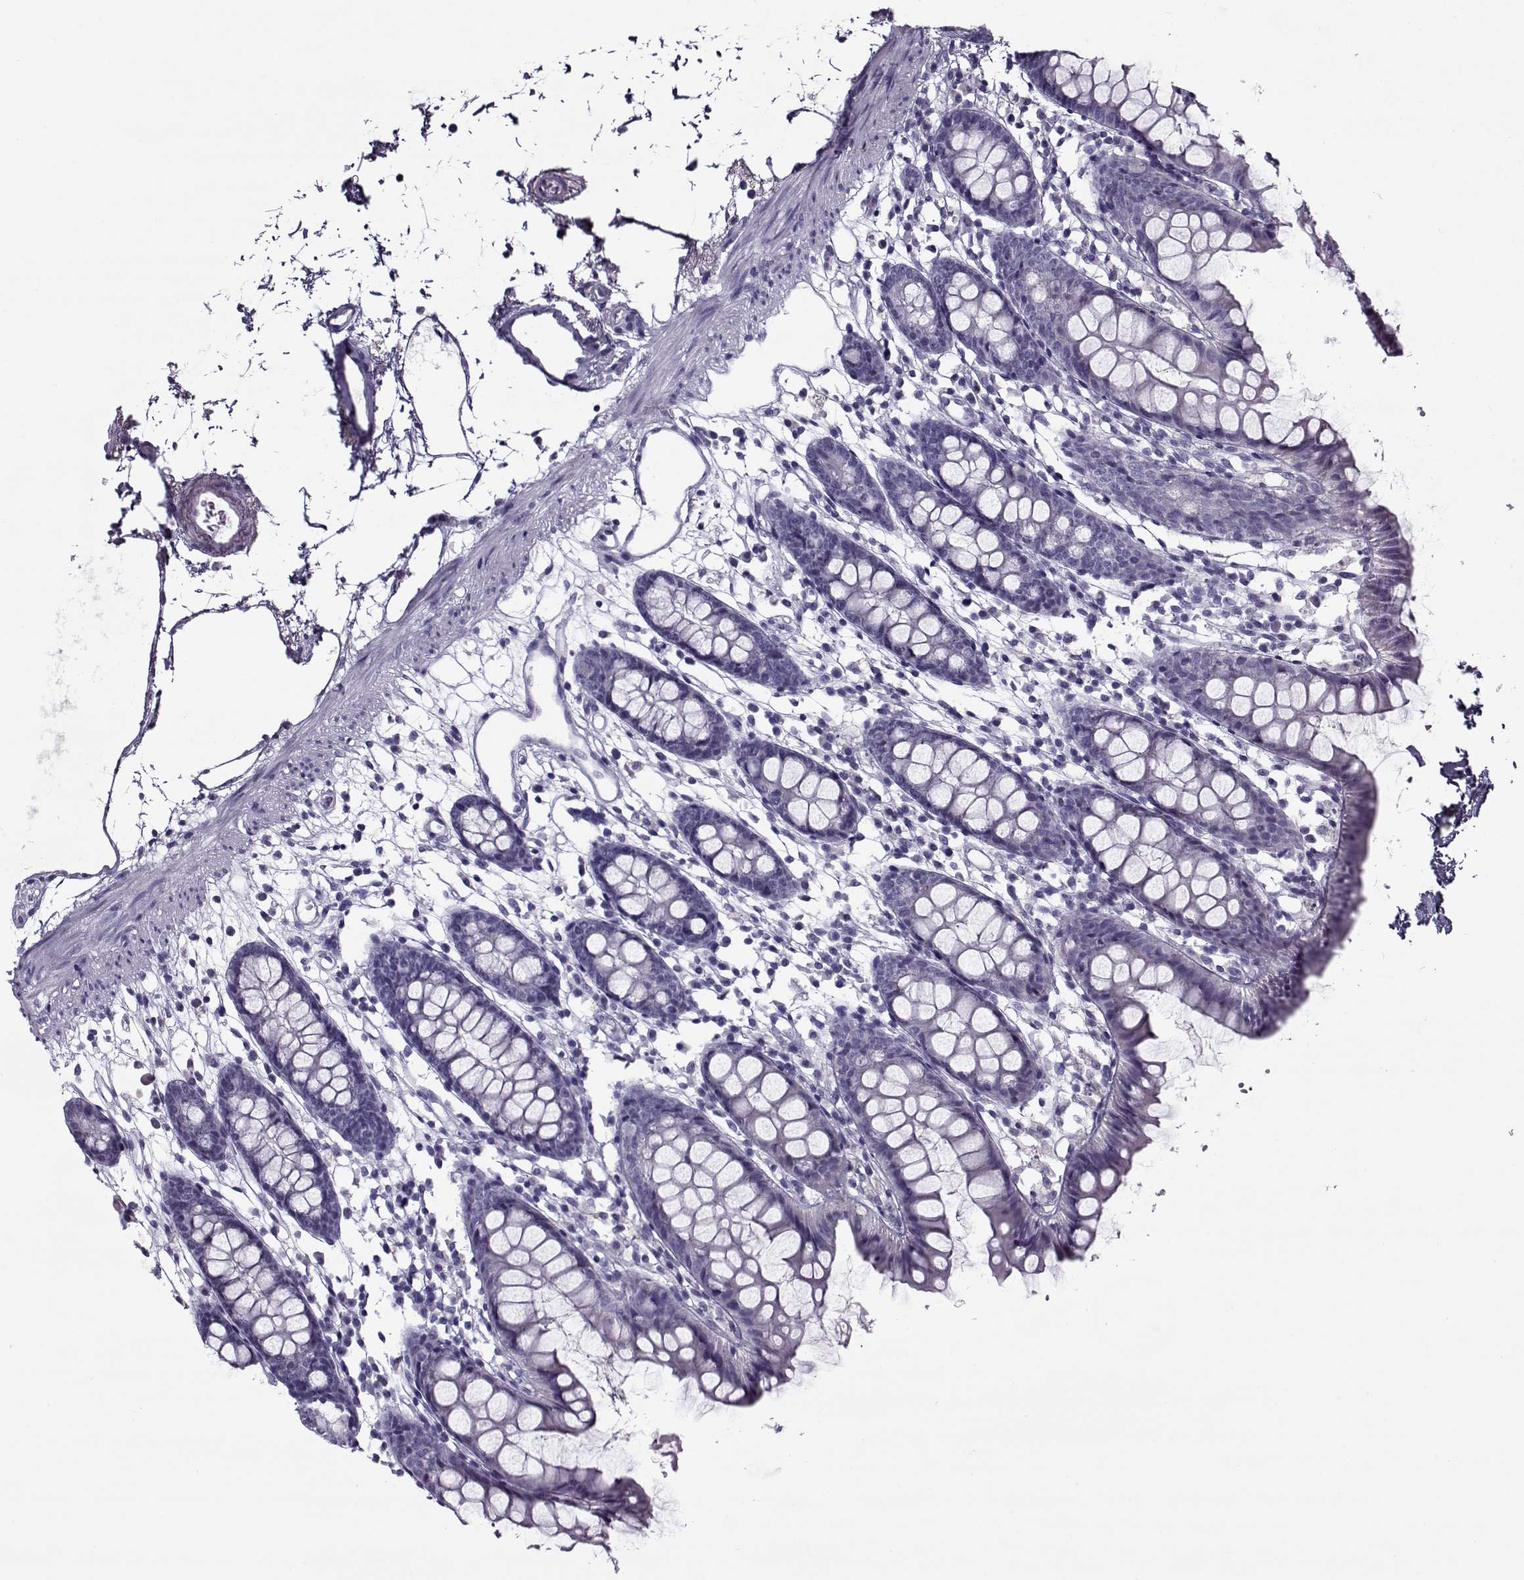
{"staining": {"intensity": "negative", "quantity": "none", "location": "none"}, "tissue": "colon", "cell_type": "Endothelial cells", "image_type": "normal", "snomed": [{"axis": "morphology", "description": "Normal tissue, NOS"}, {"axis": "topography", "description": "Colon"}], "caption": "Protein analysis of benign colon exhibits no significant expression in endothelial cells.", "gene": "GAGE10", "patient": {"sex": "female", "age": 84}}